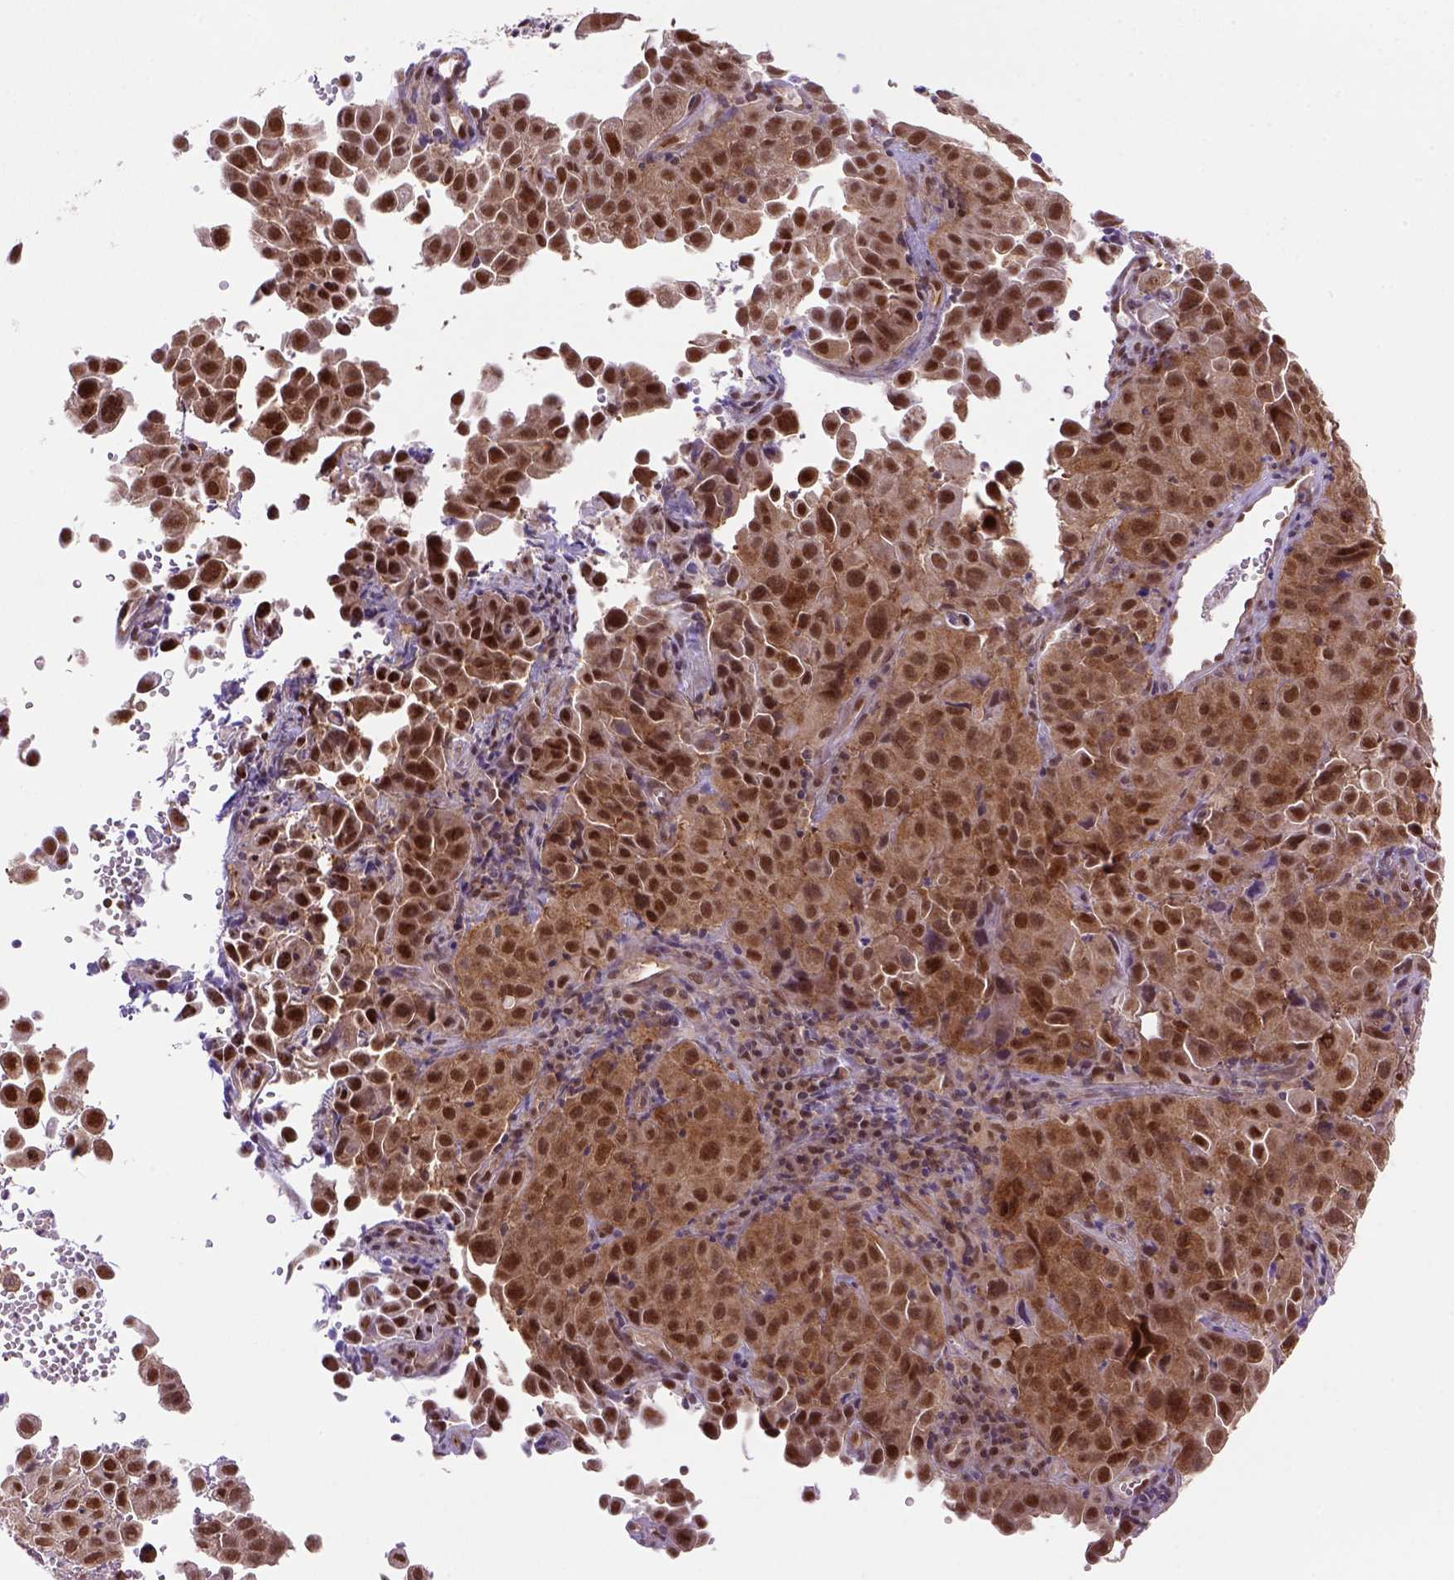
{"staining": {"intensity": "strong", "quantity": ">75%", "location": "cytoplasmic/membranous,nuclear"}, "tissue": "cervical cancer", "cell_type": "Tumor cells", "image_type": "cancer", "snomed": [{"axis": "morphology", "description": "Squamous cell carcinoma, NOS"}, {"axis": "topography", "description": "Cervix"}], "caption": "Protein staining of cervical cancer tissue reveals strong cytoplasmic/membranous and nuclear expression in approximately >75% of tumor cells.", "gene": "PSMC2", "patient": {"sex": "female", "age": 55}}